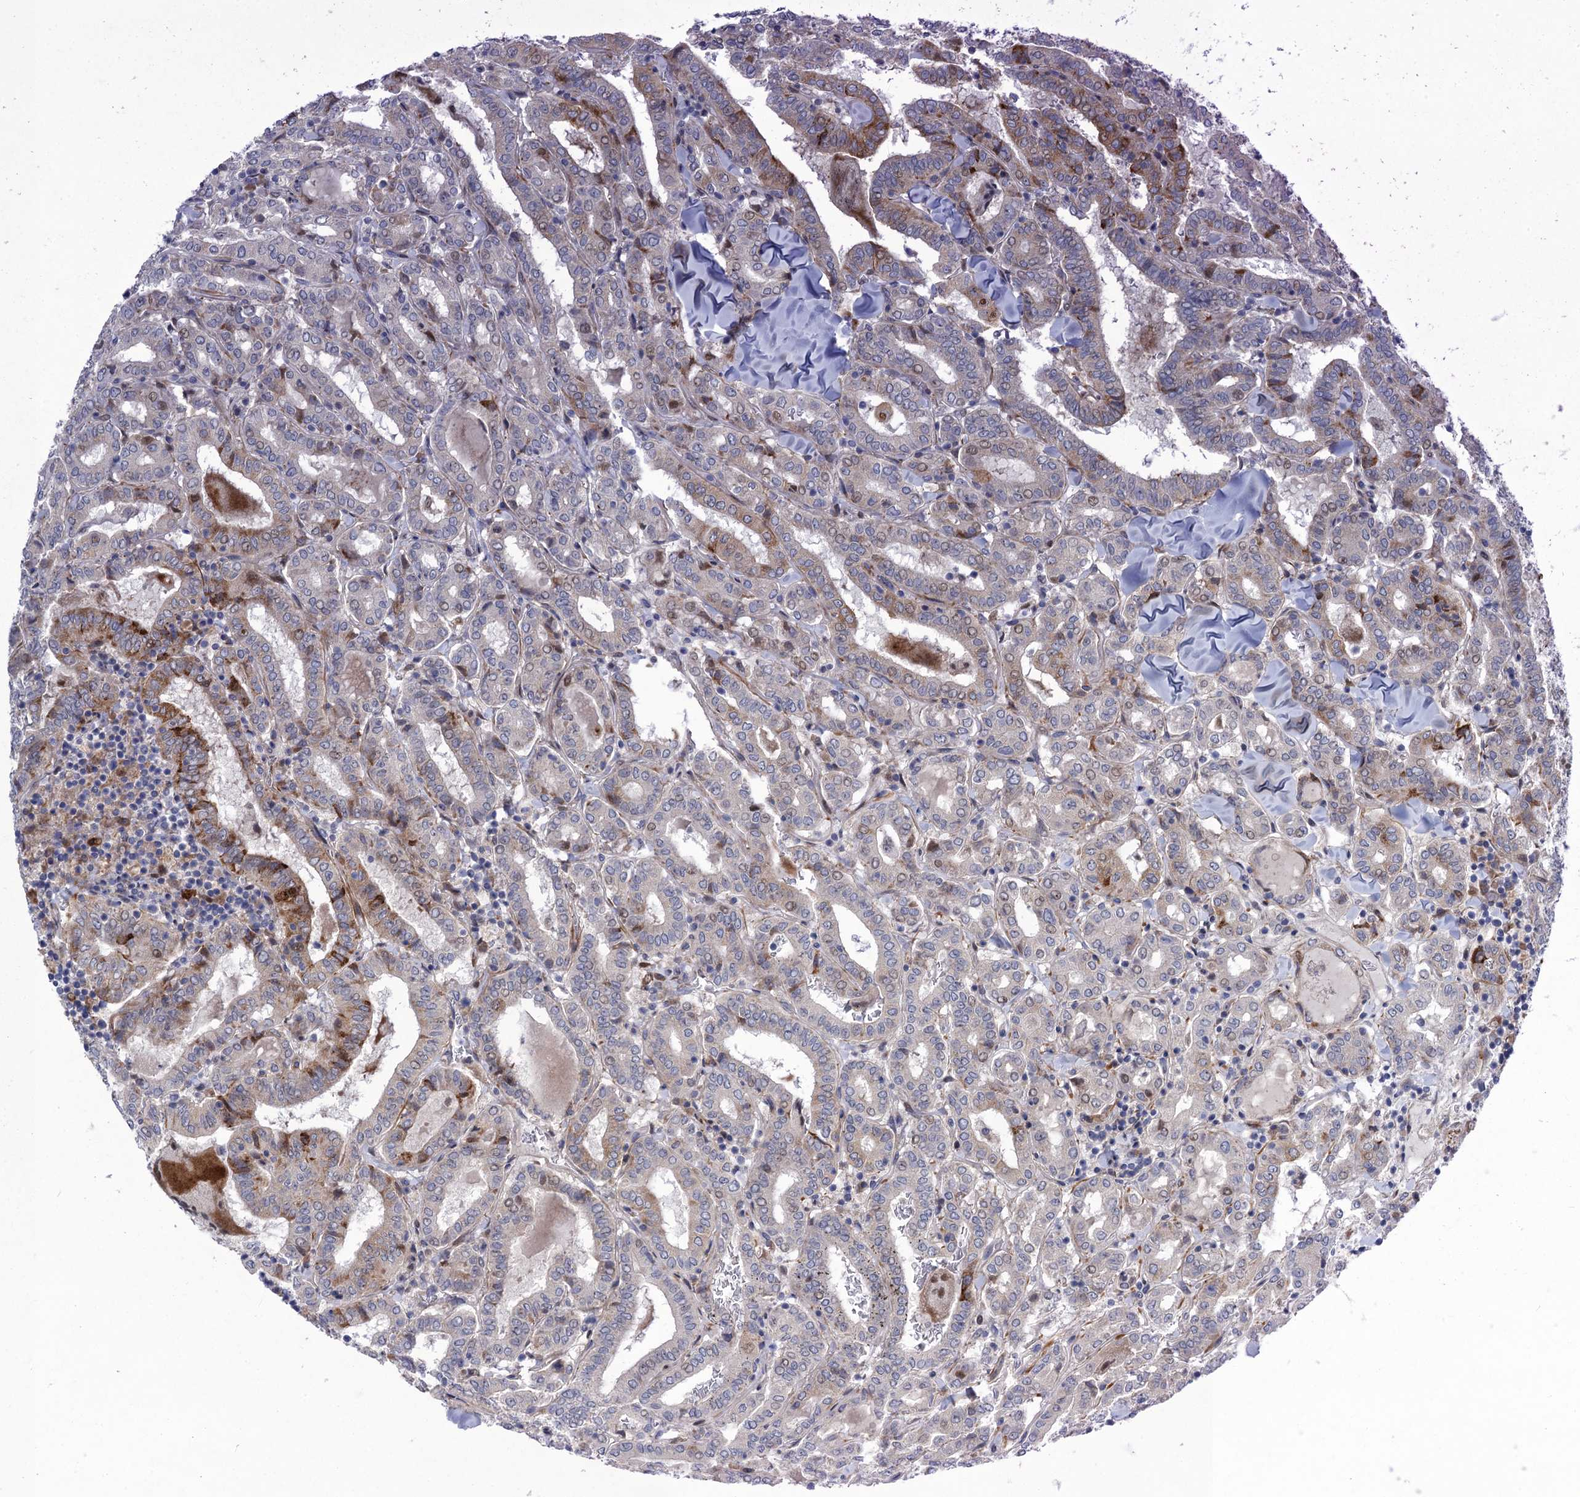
{"staining": {"intensity": "strong", "quantity": "<25%", "location": "nuclear"}, "tissue": "thyroid cancer", "cell_type": "Tumor cells", "image_type": "cancer", "snomed": [{"axis": "morphology", "description": "Papillary adenocarcinoma, NOS"}, {"axis": "topography", "description": "Thyroid gland"}], "caption": "Immunohistochemistry (DAB (3,3'-diaminobenzidine)) staining of human thyroid cancer demonstrates strong nuclear protein expression in approximately <25% of tumor cells.", "gene": "QPCTL", "patient": {"sex": "female", "age": 72}}